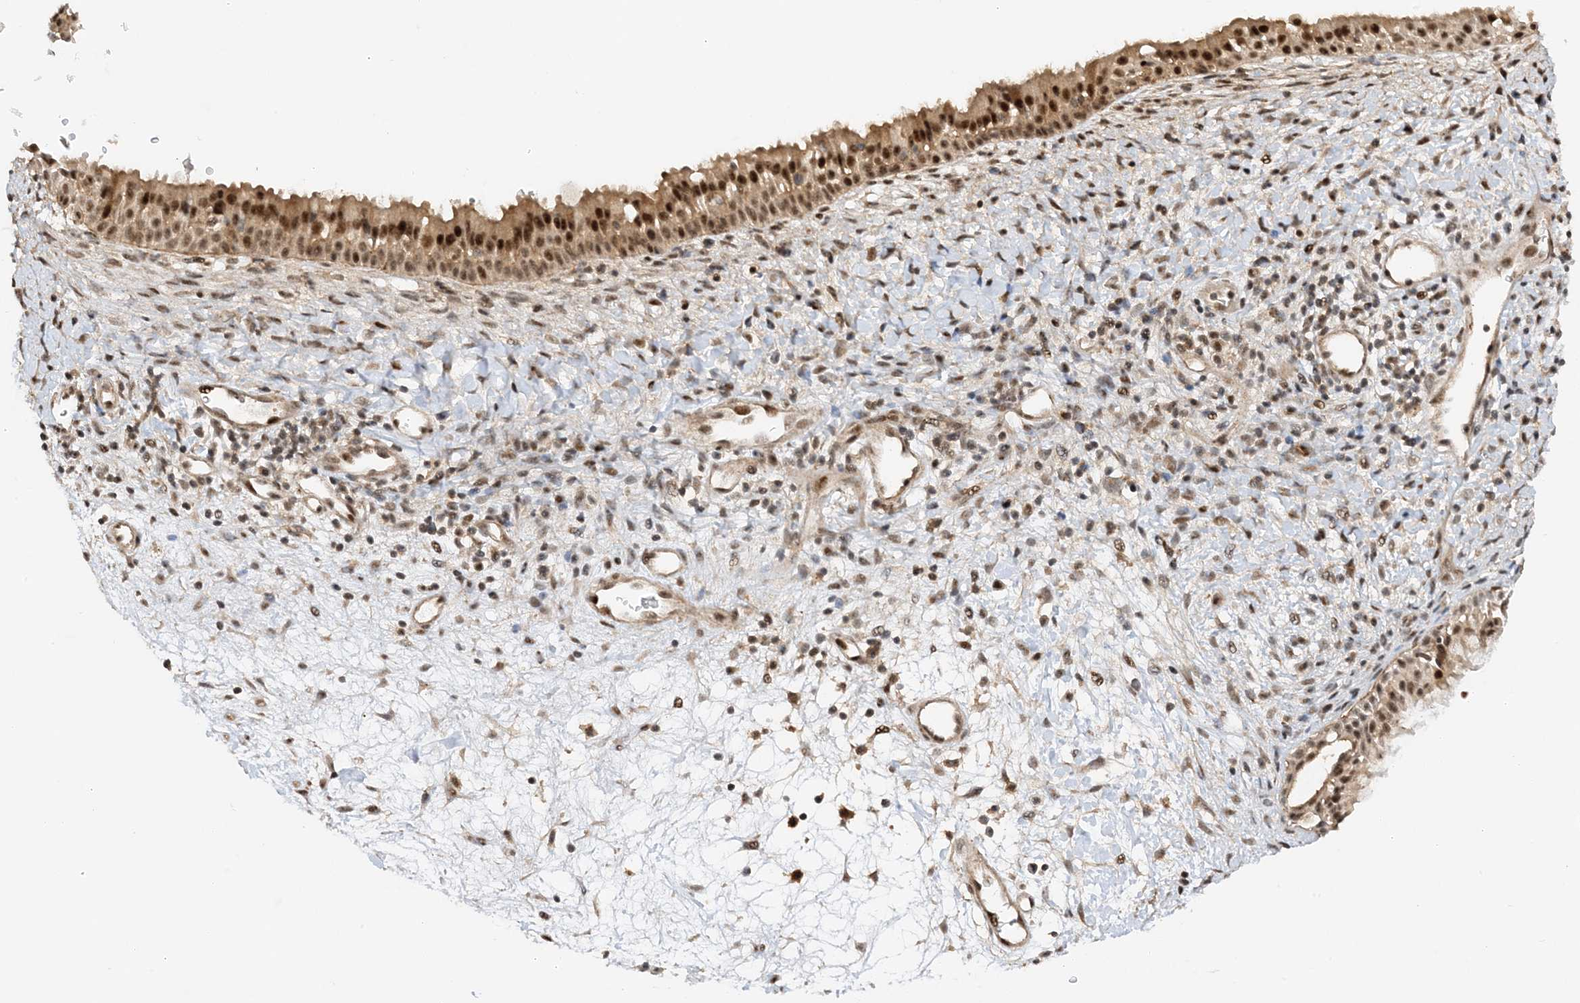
{"staining": {"intensity": "strong", "quantity": ">75%", "location": "nuclear"}, "tissue": "nasopharynx", "cell_type": "Respiratory epithelial cells", "image_type": "normal", "snomed": [{"axis": "morphology", "description": "Normal tissue, NOS"}, {"axis": "topography", "description": "Nasopharynx"}], "caption": "IHC micrograph of unremarkable nasopharynx: human nasopharynx stained using immunohistochemistry (IHC) exhibits high levels of strong protein expression localized specifically in the nuclear of respiratory epithelial cells, appearing as a nuclear brown color.", "gene": "TATDN3", "patient": {"sex": "male", "age": 22}}